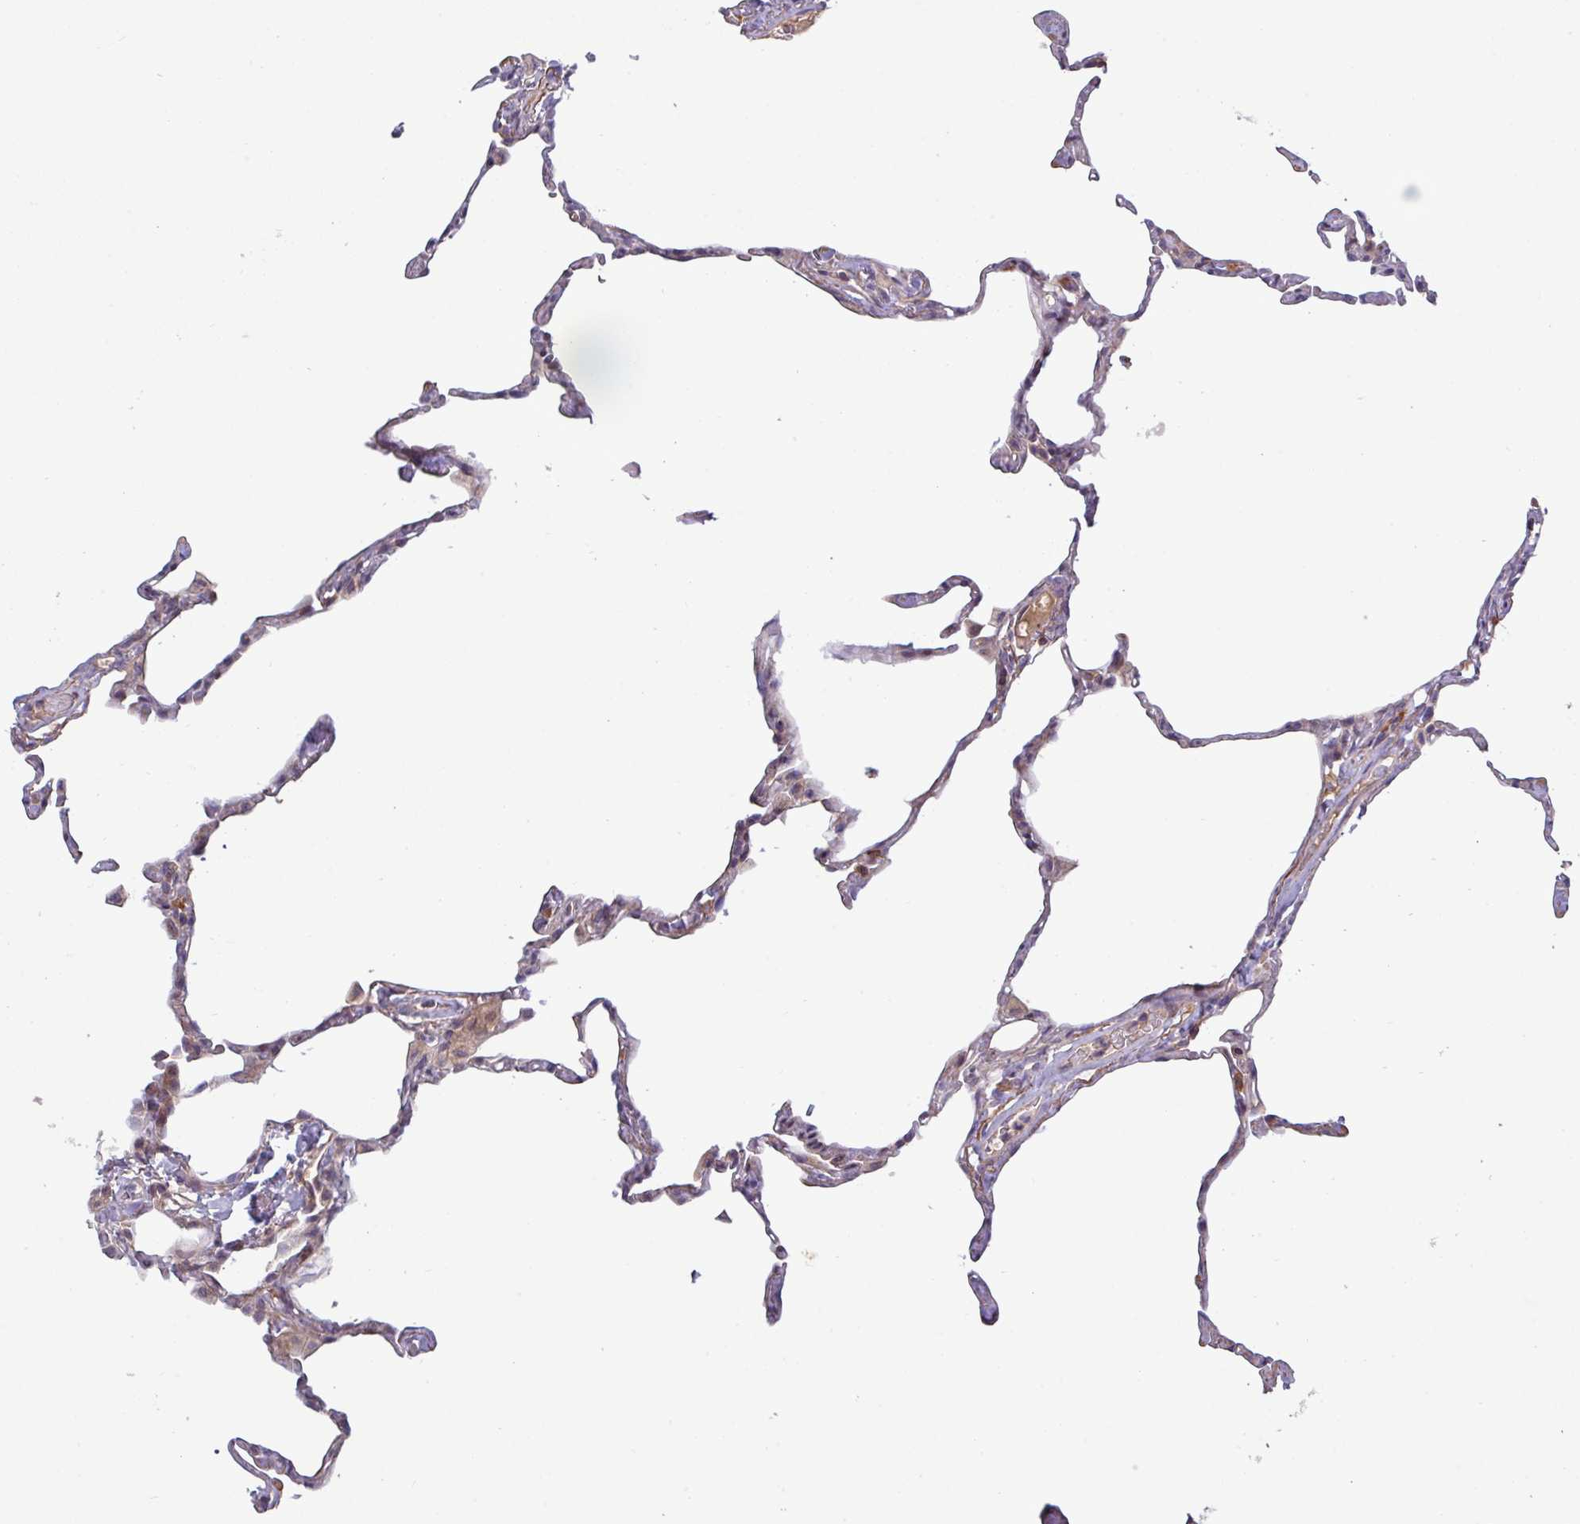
{"staining": {"intensity": "negative", "quantity": "none", "location": "none"}, "tissue": "lung", "cell_type": "Alveolar cells", "image_type": "normal", "snomed": [{"axis": "morphology", "description": "Normal tissue, NOS"}, {"axis": "topography", "description": "Lung"}], "caption": "This is an immunohistochemistry (IHC) micrograph of benign lung. There is no expression in alveolar cells.", "gene": "TNFSF12", "patient": {"sex": "male", "age": 65}}